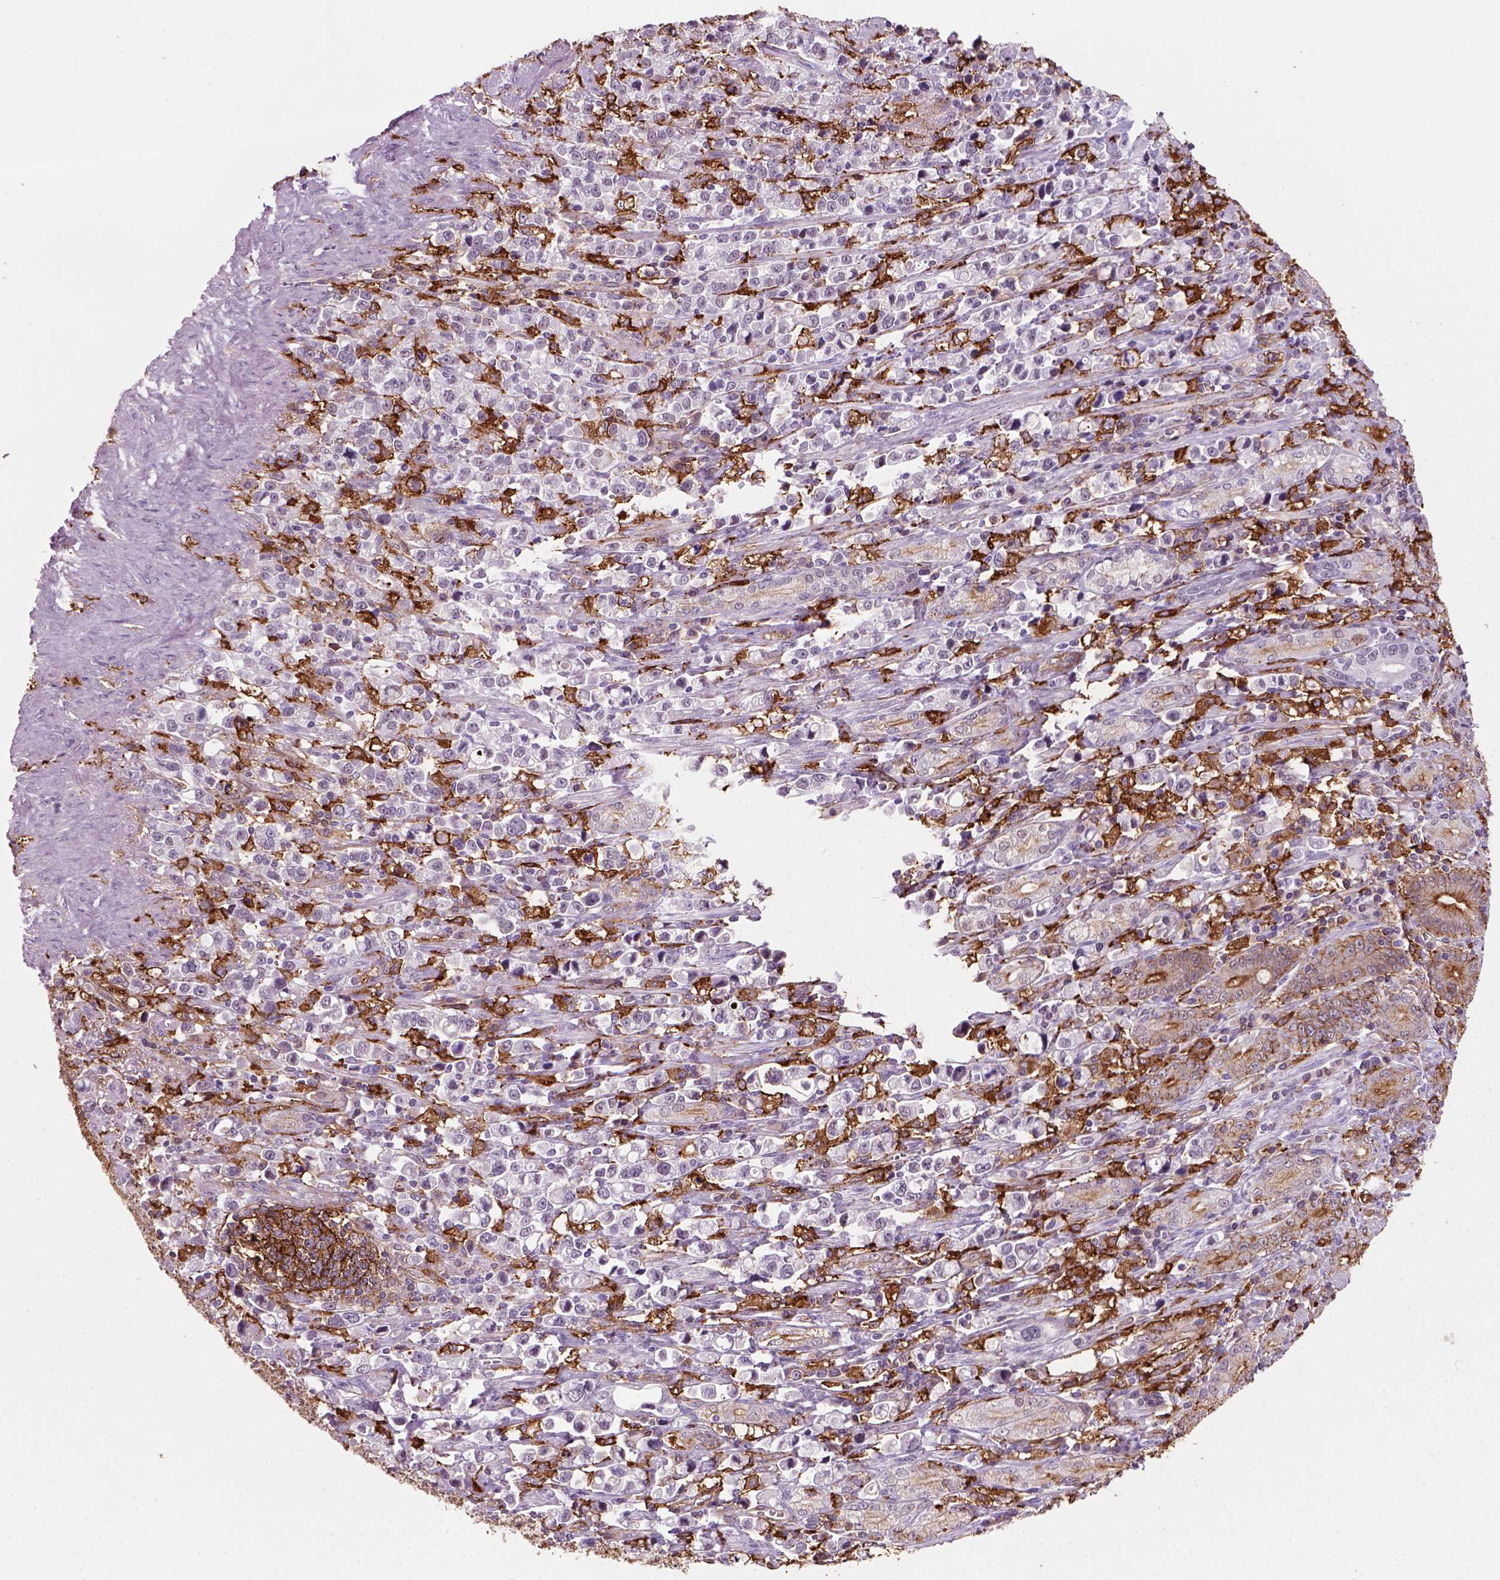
{"staining": {"intensity": "negative", "quantity": "none", "location": "none"}, "tissue": "stomach cancer", "cell_type": "Tumor cells", "image_type": "cancer", "snomed": [{"axis": "morphology", "description": "Adenocarcinoma, NOS"}, {"axis": "topography", "description": "Stomach"}], "caption": "Immunohistochemistry (IHC) micrograph of neoplastic tissue: stomach adenocarcinoma stained with DAB (3,3'-diaminobenzidine) reveals no significant protein expression in tumor cells.", "gene": "MARCKS", "patient": {"sex": "male", "age": 63}}